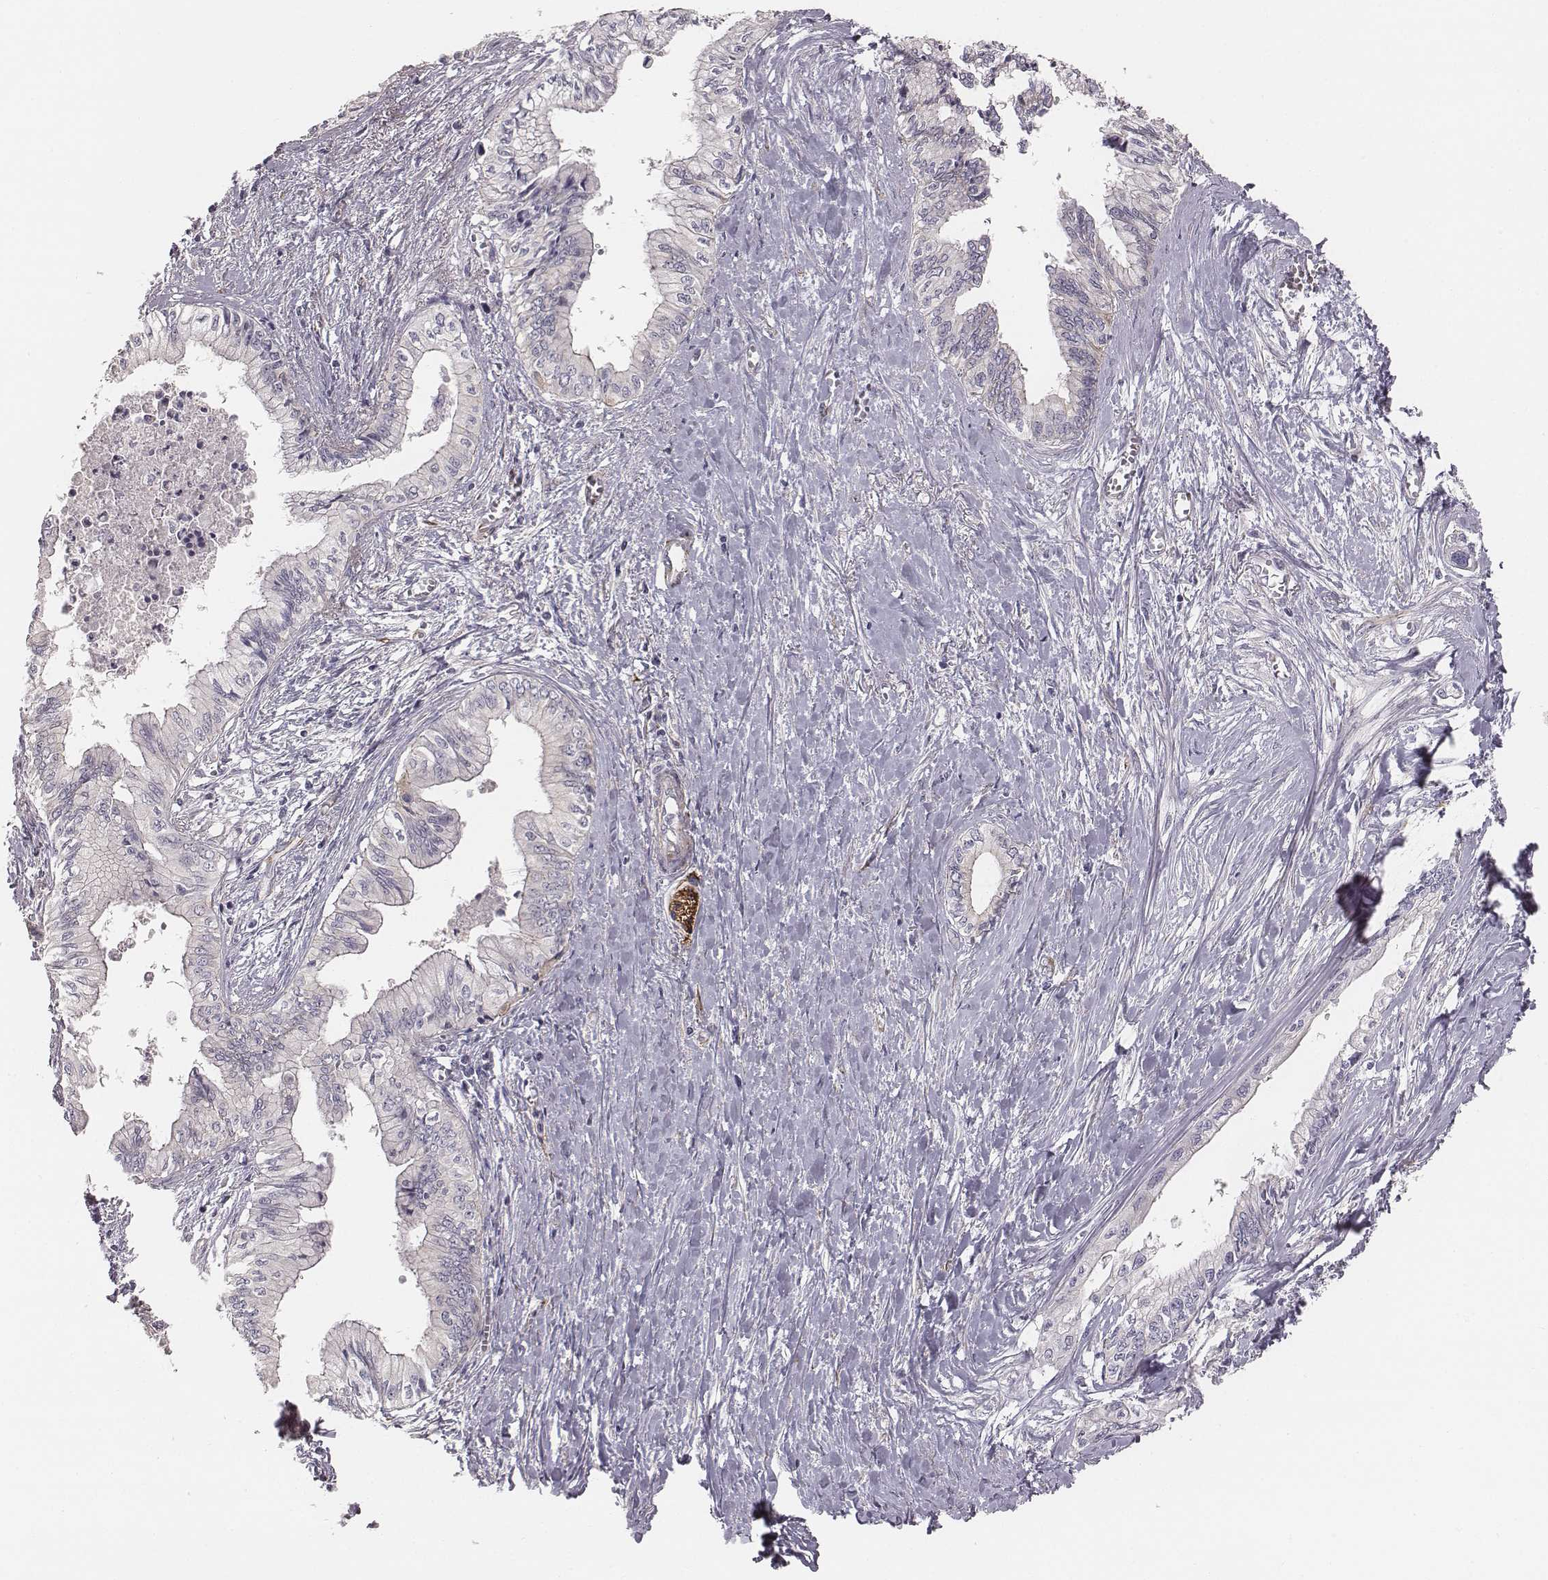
{"staining": {"intensity": "negative", "quantity": "none", "location": "none"}, "tissue": "pancreatic cancer", "cell_type": "Tumor cells", "image_type": "cancer", "snomed": [{"axis": "morphology", "description": "Adenocarcinoma, NOS"}, {"axis": "topography", "description": "Pancreas"}], "caption": "Adenocarcinoma (pancreatic) was stained to show a protein in brown. There is no significant staining in tumor cells. (DAB IHC, high magnification).", "gene": "PRKCZ", "patient": {"sex": "female", "age": 61}}